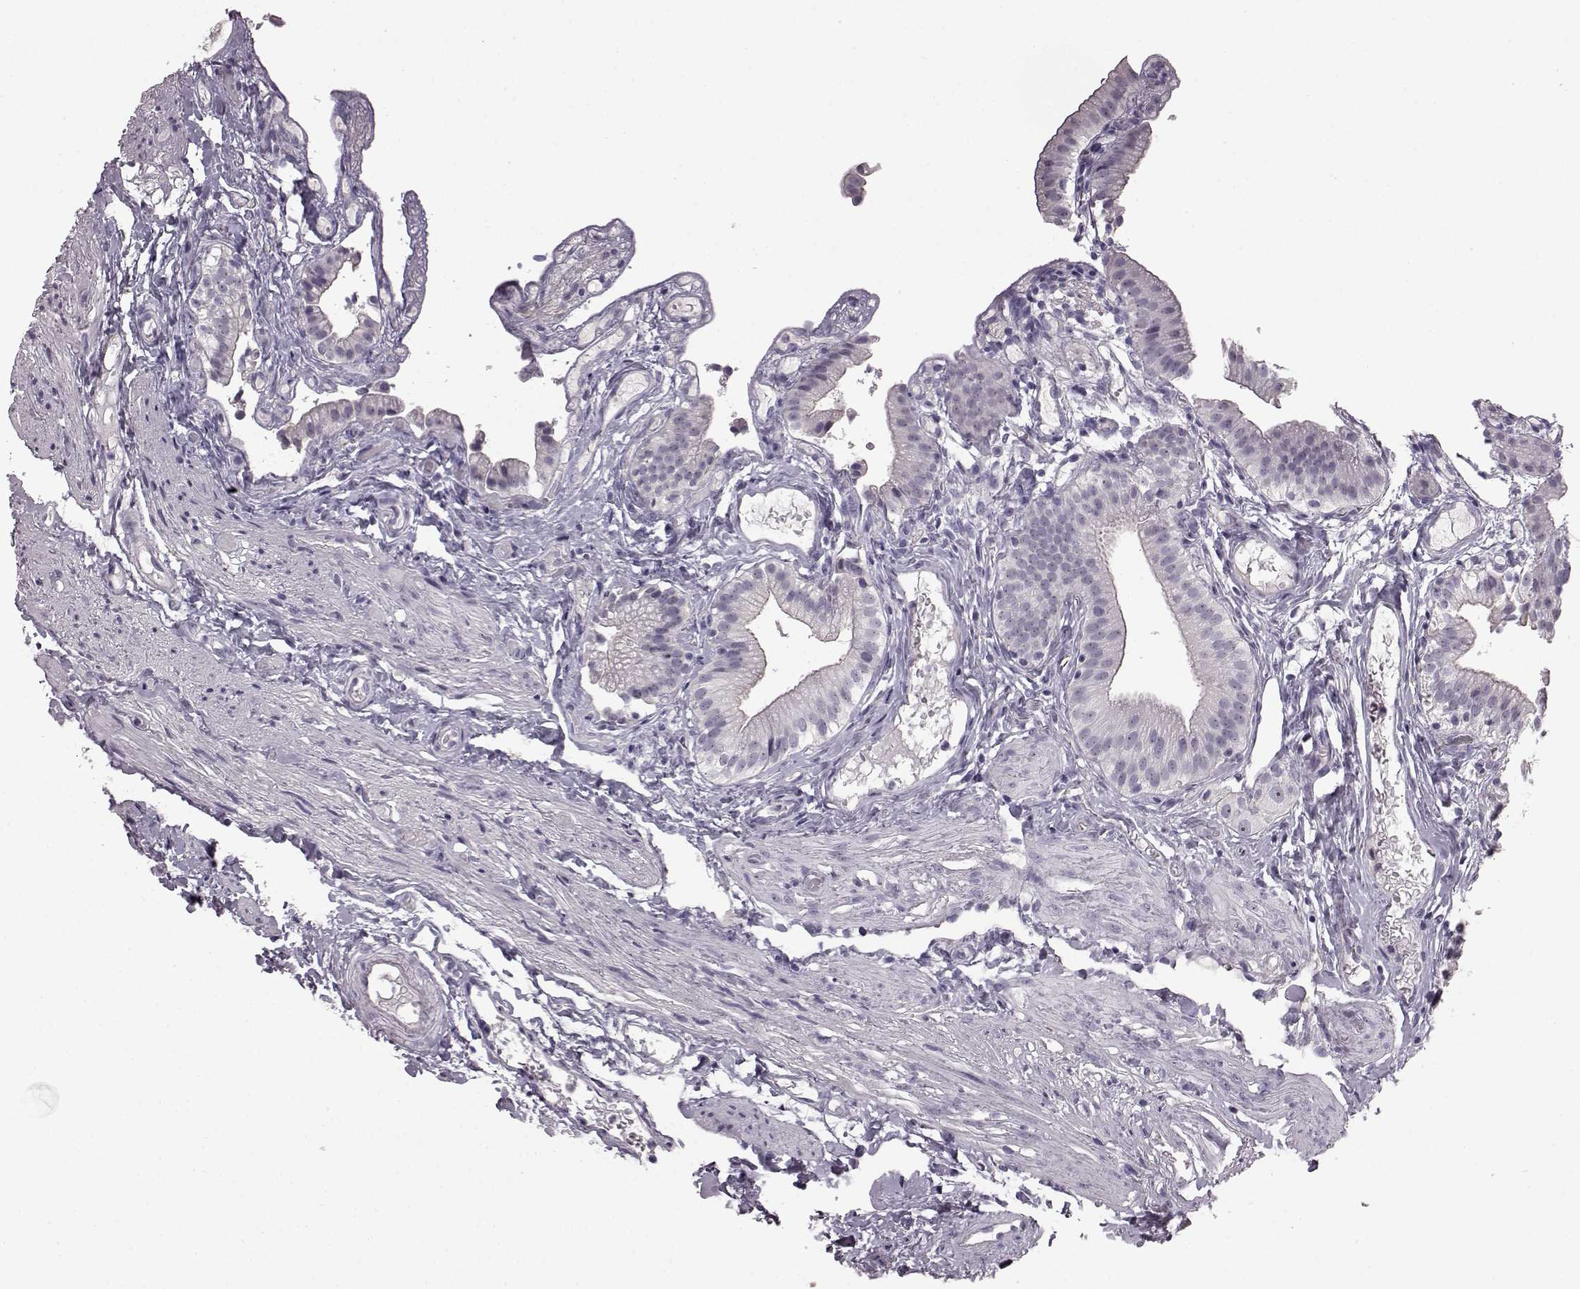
{"staining": {"intensity": "negative", "quantity": "none", "location": "none"}, "tissue": "gallbladder", "cell_type": "Glandular cells", "image_type": "normal", "snomed": [{"axis": "morphology", "description": "Normal tissue, NOS"}, {"axis": "topography", "description": "Gallbladder"}], "caption": "Protein analysis of unremarkable gallbladder displays no significant expression in glandular cells. (Stains: DAB (3,3'-diaminobenzidine) IHC with hematoxylin counter stain, Microscopy: brightfield microscopy at high magnification).", "gene": "PRPH2", "patient": {"sex": "female", "age": 47}}